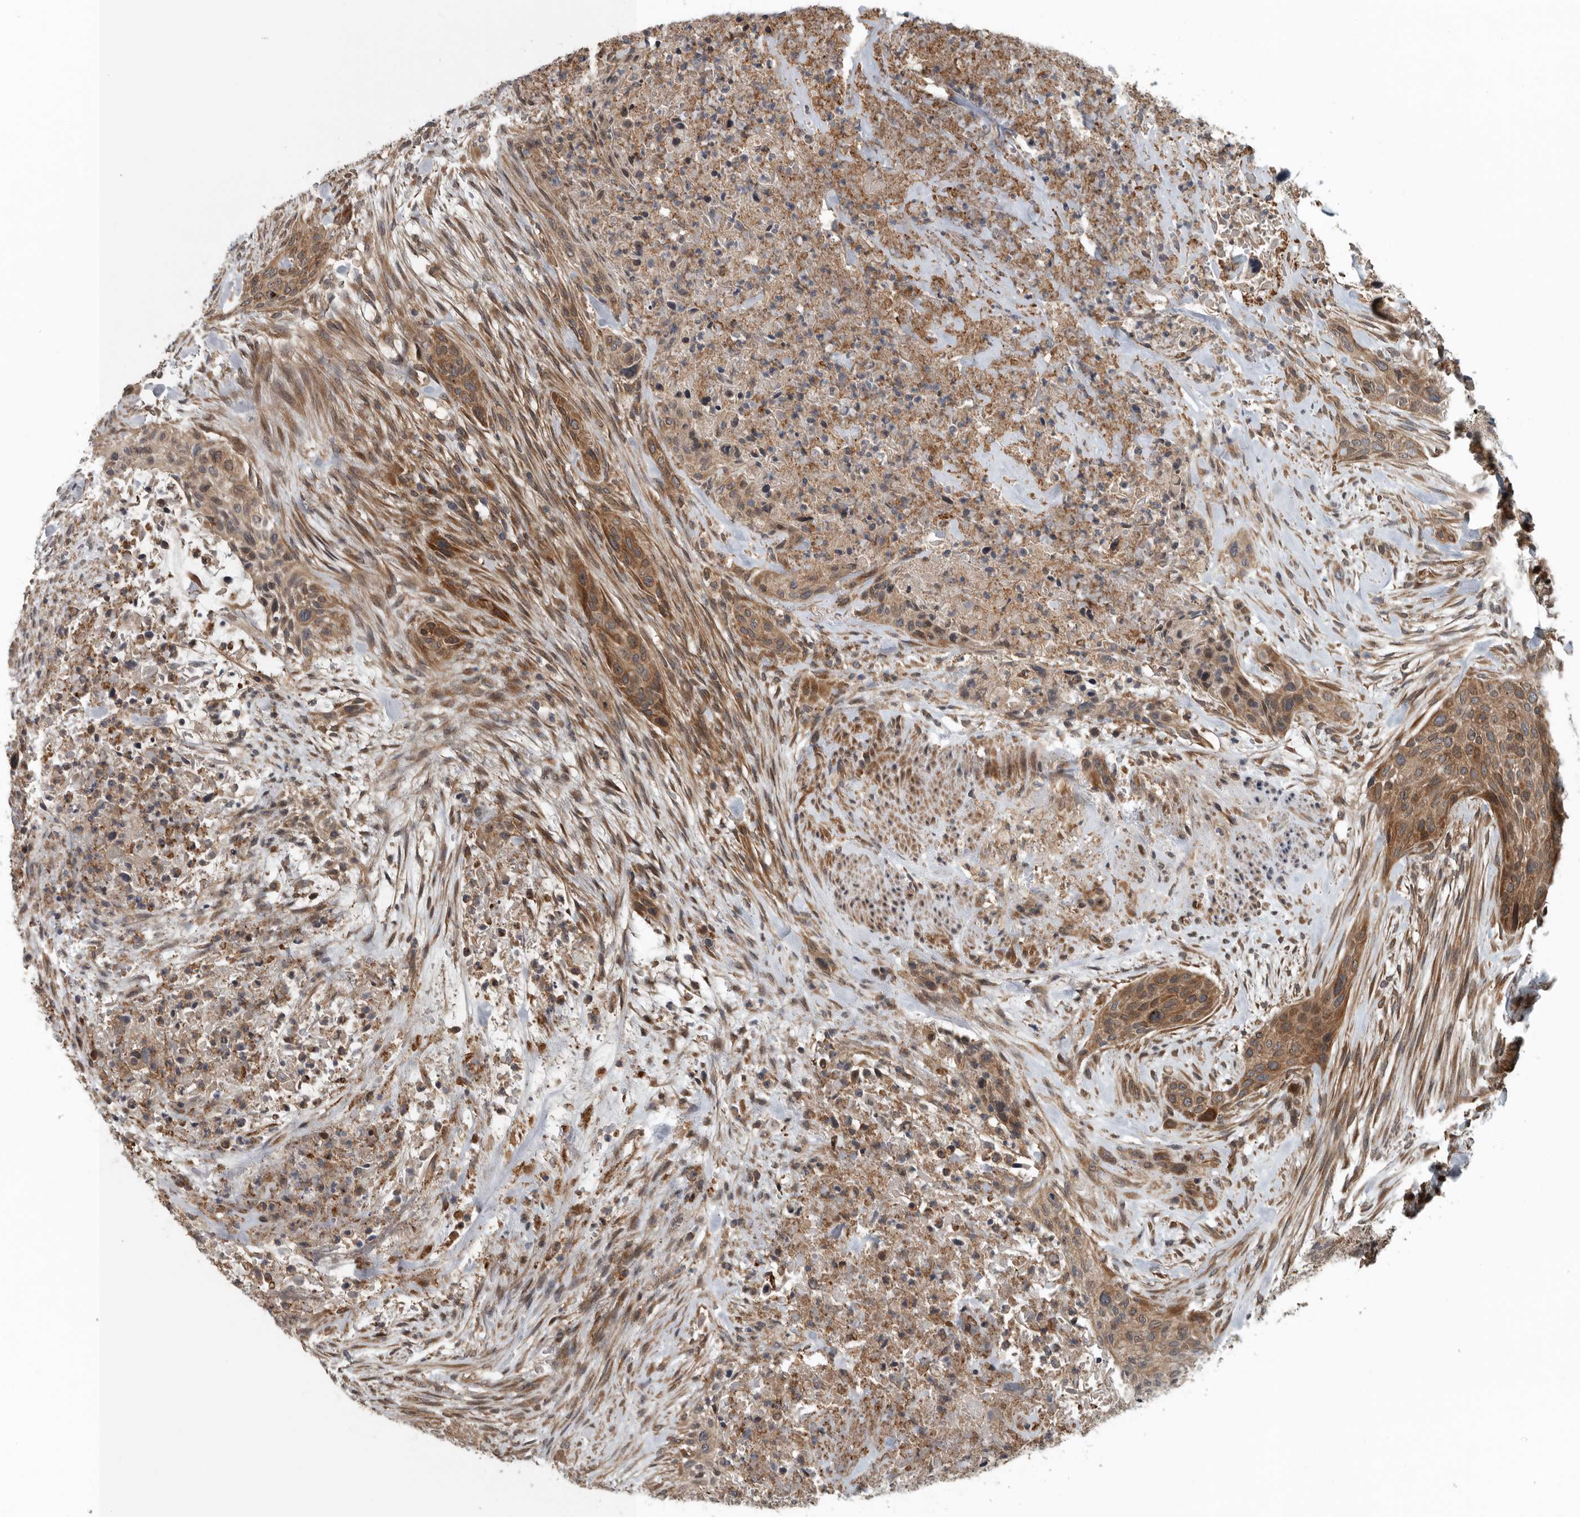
{"staining": {"intensity": "moderate", "quantity": ">75%", "location": "cytoplasmic/membranous"}, "tissue": "urothelial cancer", "cell_type": "Tumor cells", "image_type": "cancer", "snomed": [{"axis": "morphology", "description": "Urothelial carcinoma, High grade"}, {"axis": "topography", "description": "Urinary bladder"}], "caption": "Immunohistochemistry (IHC) micrograph of neoplastic tissue: human high-grade urothelial carcinoma stained using immunohistochemistry exhibits medium levels of moderate protein expression localized specifically in the cytoplasmic/membranous of tumor cells, appearing as a cytoplasmic/membranous brown color.", "gene": "AMFR", "patient": {"sex": "male", "age": 35}}